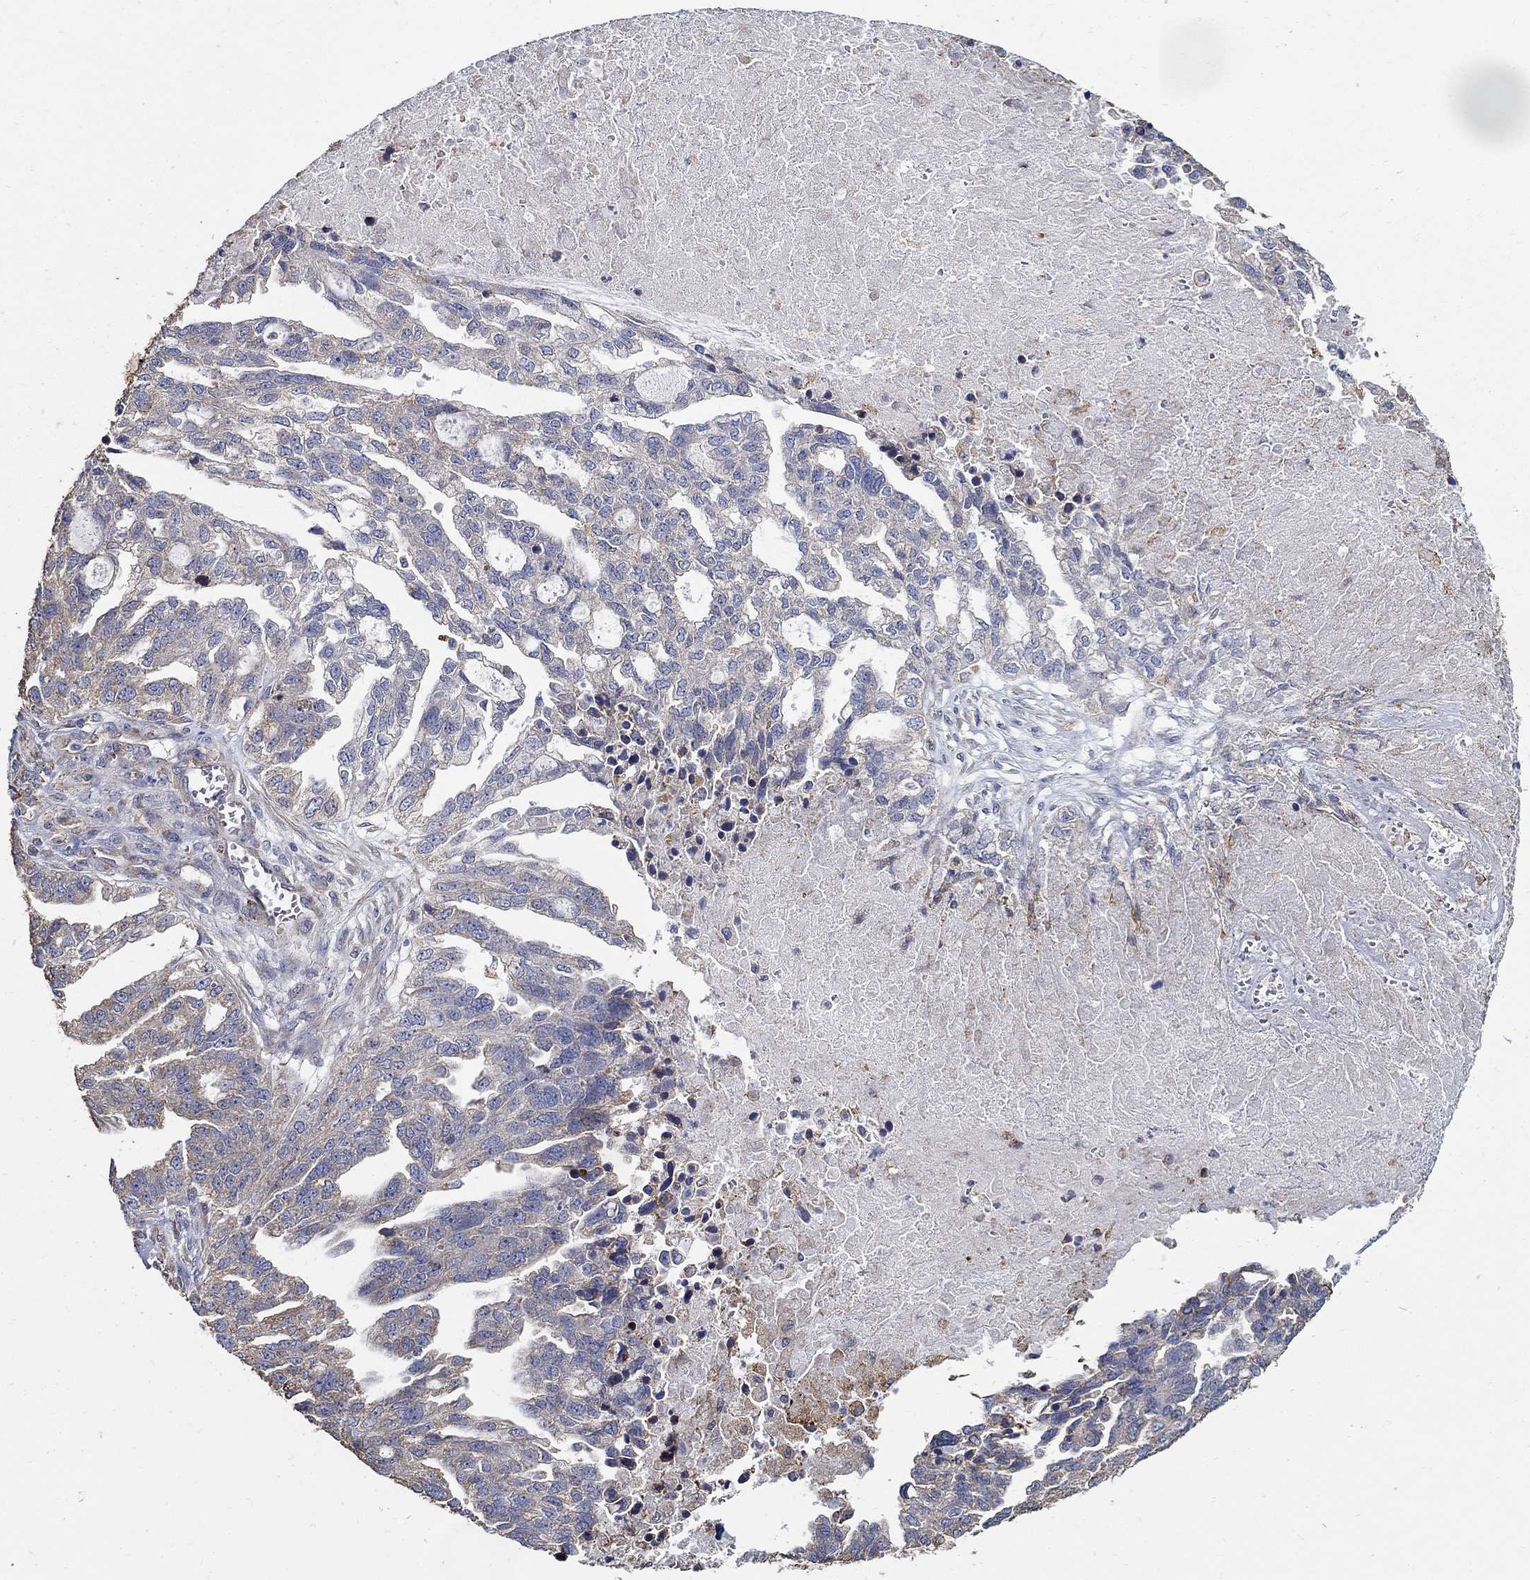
{"staining": {"intensity": "negative", "quantity": "none", "location": "none"}, "tissue": "ovarian cancer", "cell_type": "Tumor cells", "image_type": "cancer", "snomed": [{"axis": "morphology", "description": "Cystadenocarcinoma, serous, NOS"}, {"axis": "topography", "description": "Ovary"}], "caption": "The IHC micrograph has no significant positivity in tumor cells of ovarian cancer tissue.", "gene": "EMILIN3", "patient": {"sex": "female", "age": 51}}